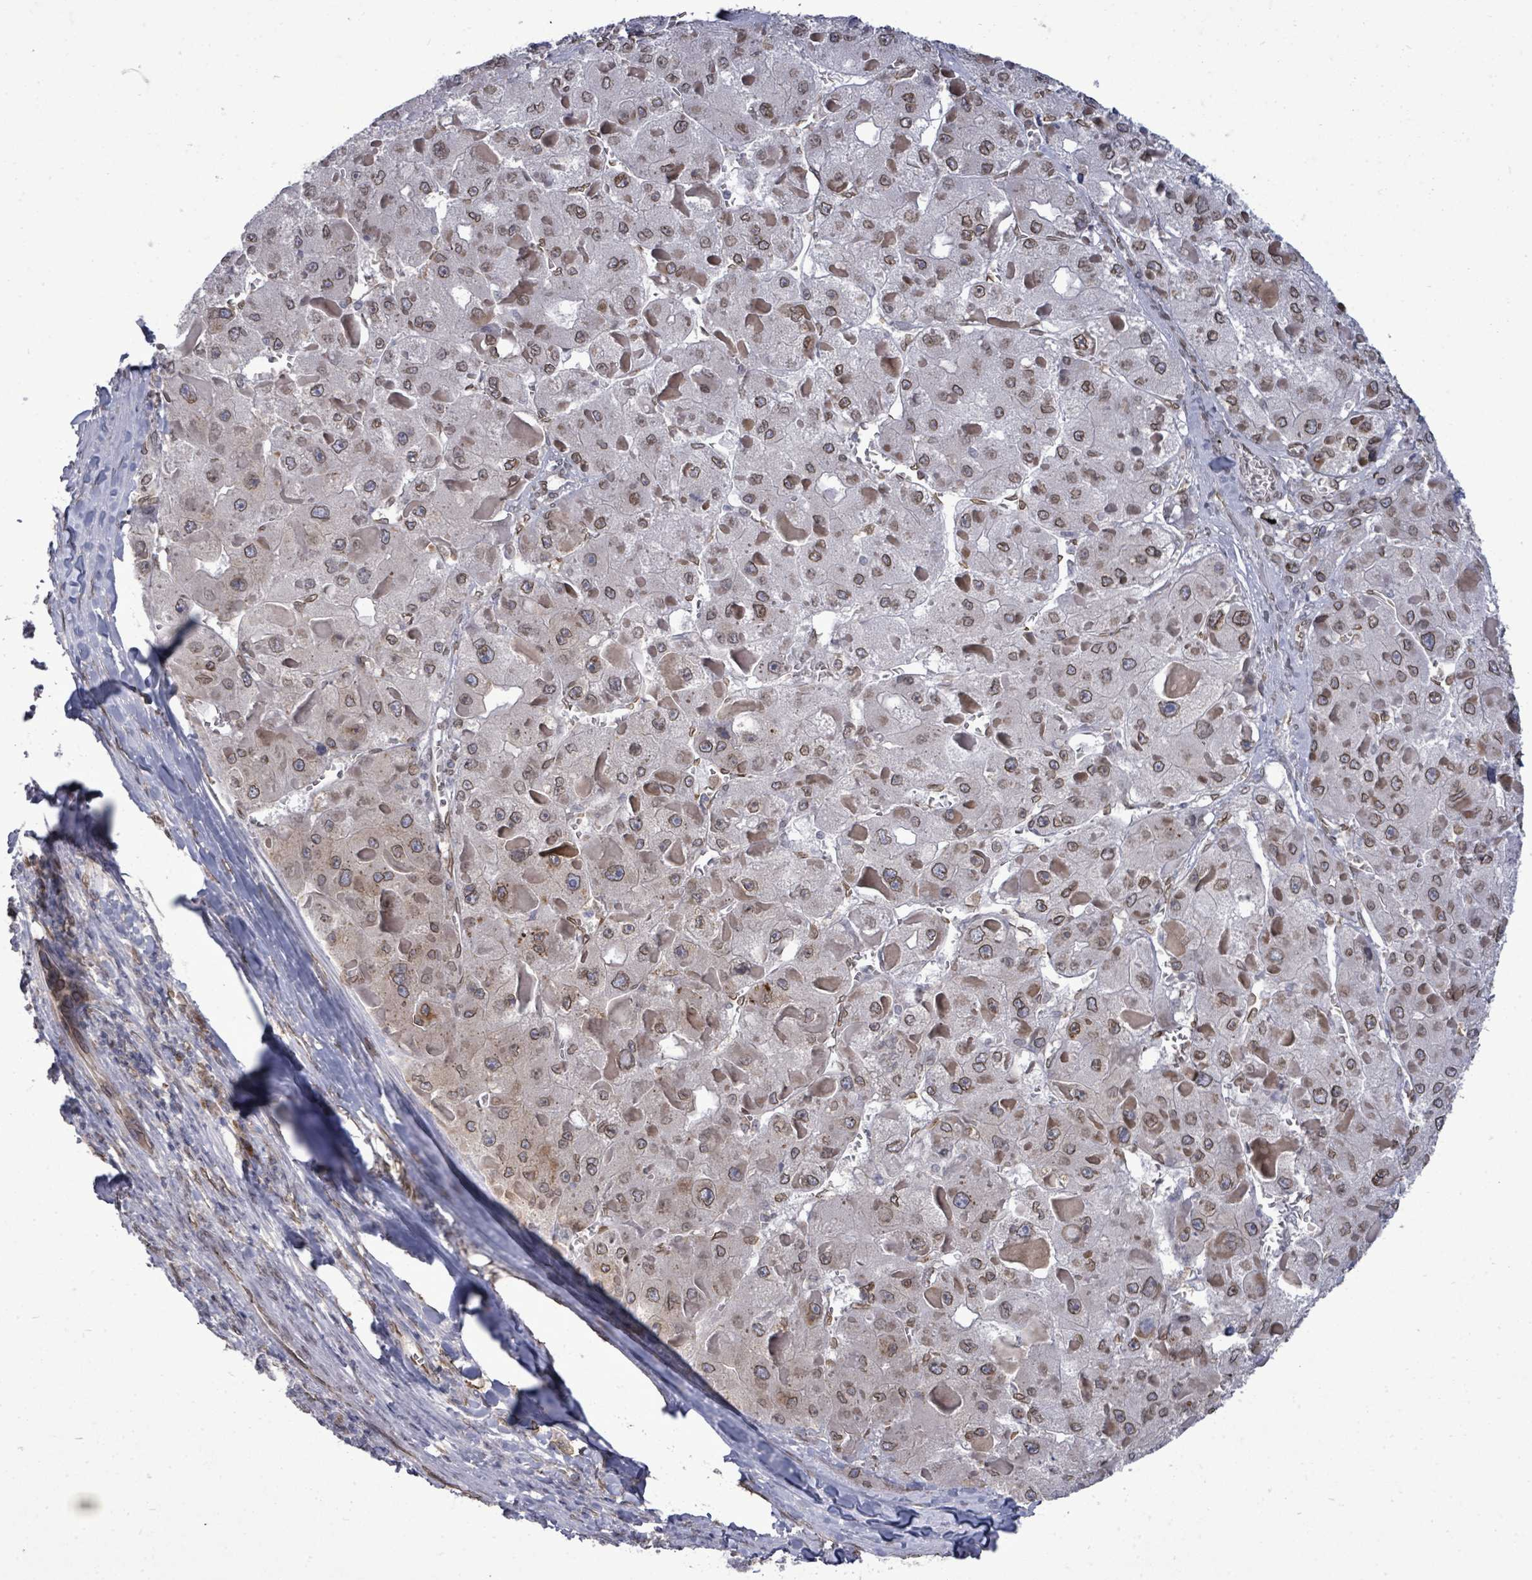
{"staining": {"intensity": "moderate", "quantity": ">75%", "location": "cytoplasmic/membranous,nuclear"}, "tissue": "liver cancer", "cell_type": "Tumor cells", "image_type": "cancer", "snomed": [{"axis": "morphology", "description": "Carcinoma, Hepatocellular, NOS"}, {"axis": "topography", "description": "Liver"}], "caption": "Immunohistochemical staining of human hepatocellular carcinoma (liver) demonstrates moderate cytoplasmic/membranous and nuclear protein staining in about >75% of tumor cells. The staining was performed using DAB to visualize the protein expression in brown, while the nuclei were stained in blue with hematoxylin (Magnification: 20x).", "gene": "ARFGAP1", "patient": {"sex": "female", "age": 73}}